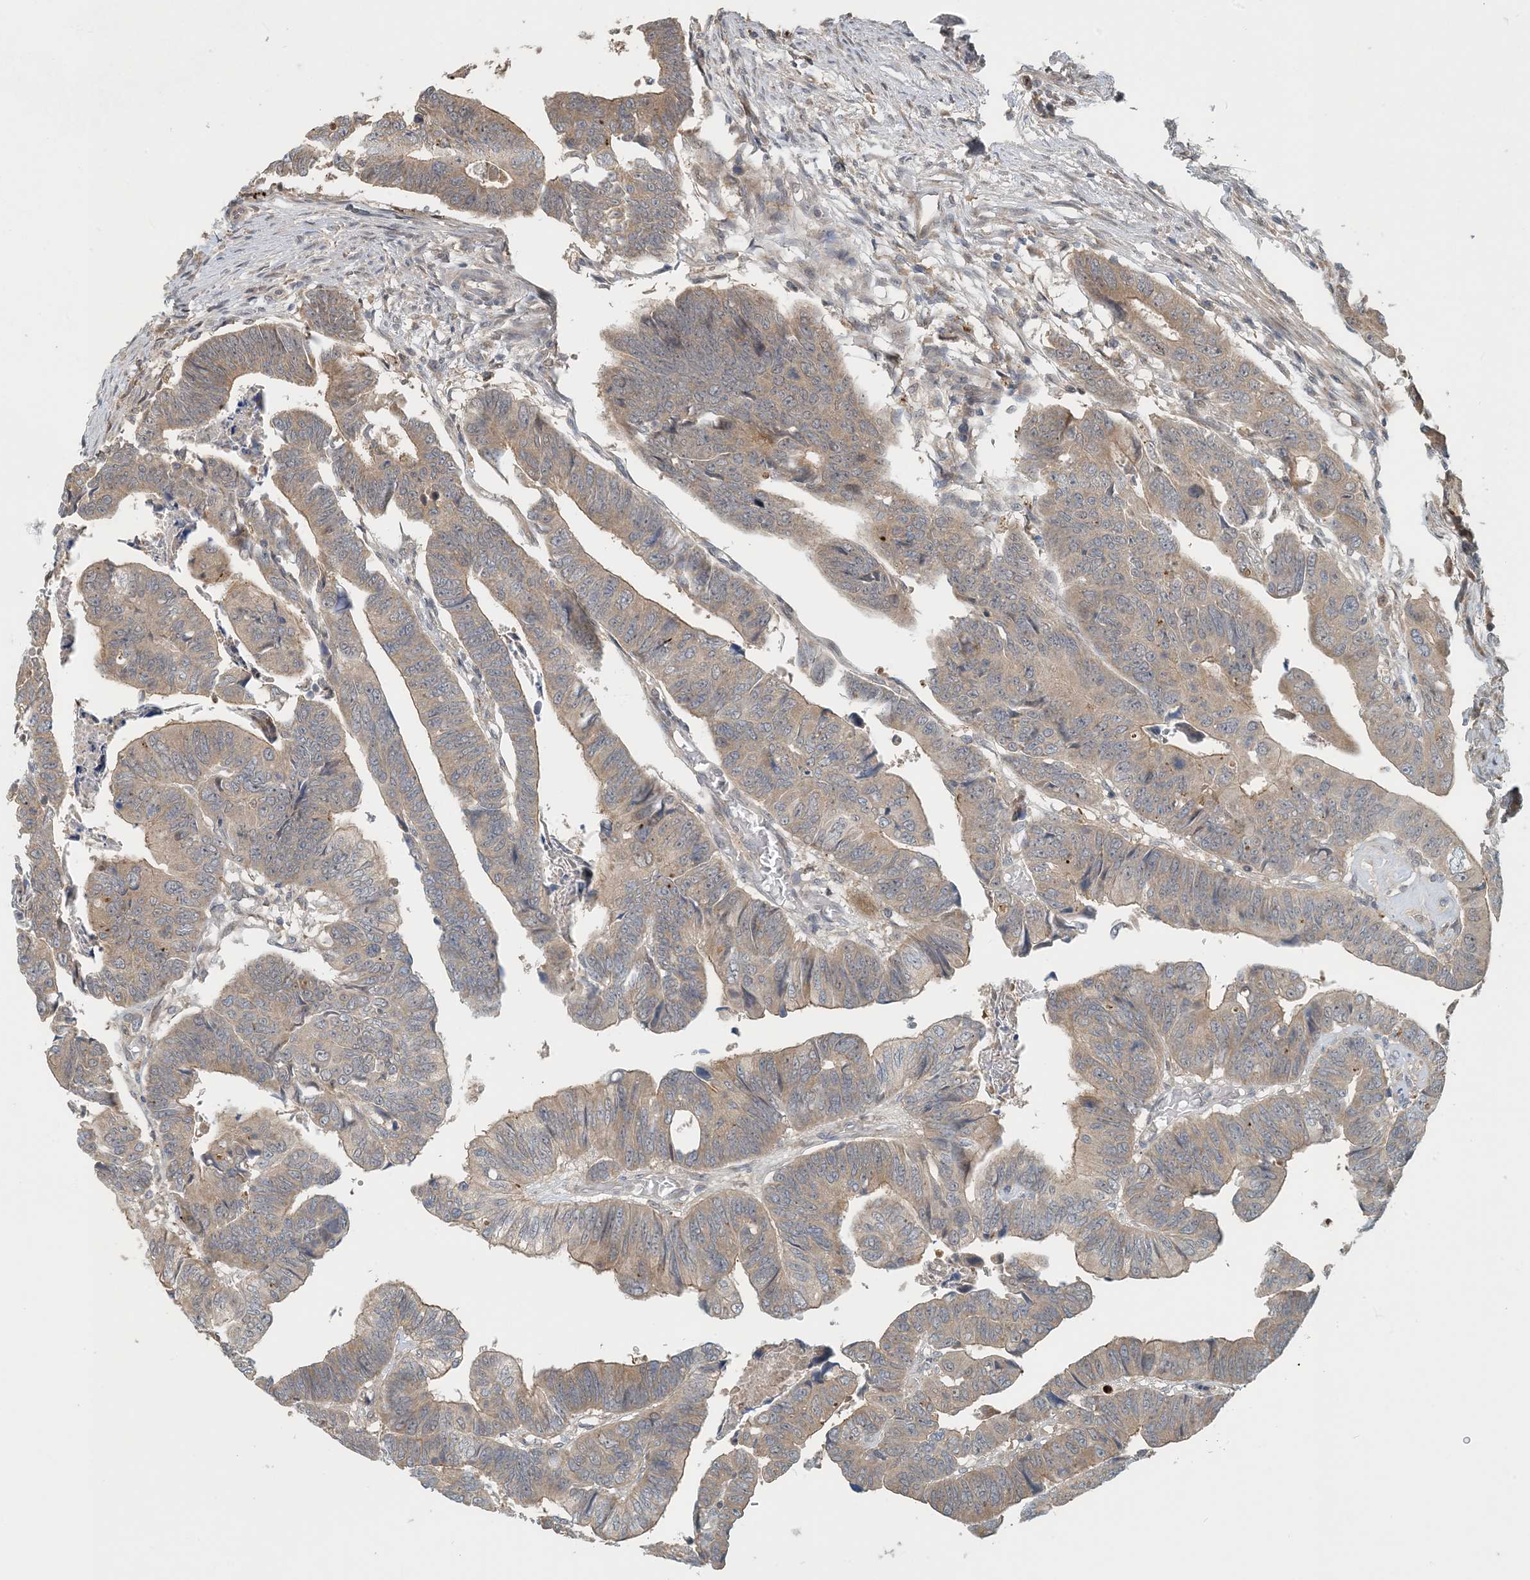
{"staining": {"intensity": "weak", "quantity": "25%-75%", "location": "cytoplasmic/membranous"}, "tissue": "colorectal cancer", "cell_type": "Tumor cells", "image_type": "cancer", "snomed": [{"axis": "morphology", "description": "Adenocarcinoma, NOS"}, {"axis": "topography", "description": "Rectum"}], "caption": "Immunohistochemistry of colorectal cancer displays low levels of weak cytoplasmic/membranous positivity in approximately 25%-75% of tumor cells. (DAB IHC with brightfield microscopy, high magnification).", "gene": "ZBTB3", "patient": {"sex": "female", "age": 65}}